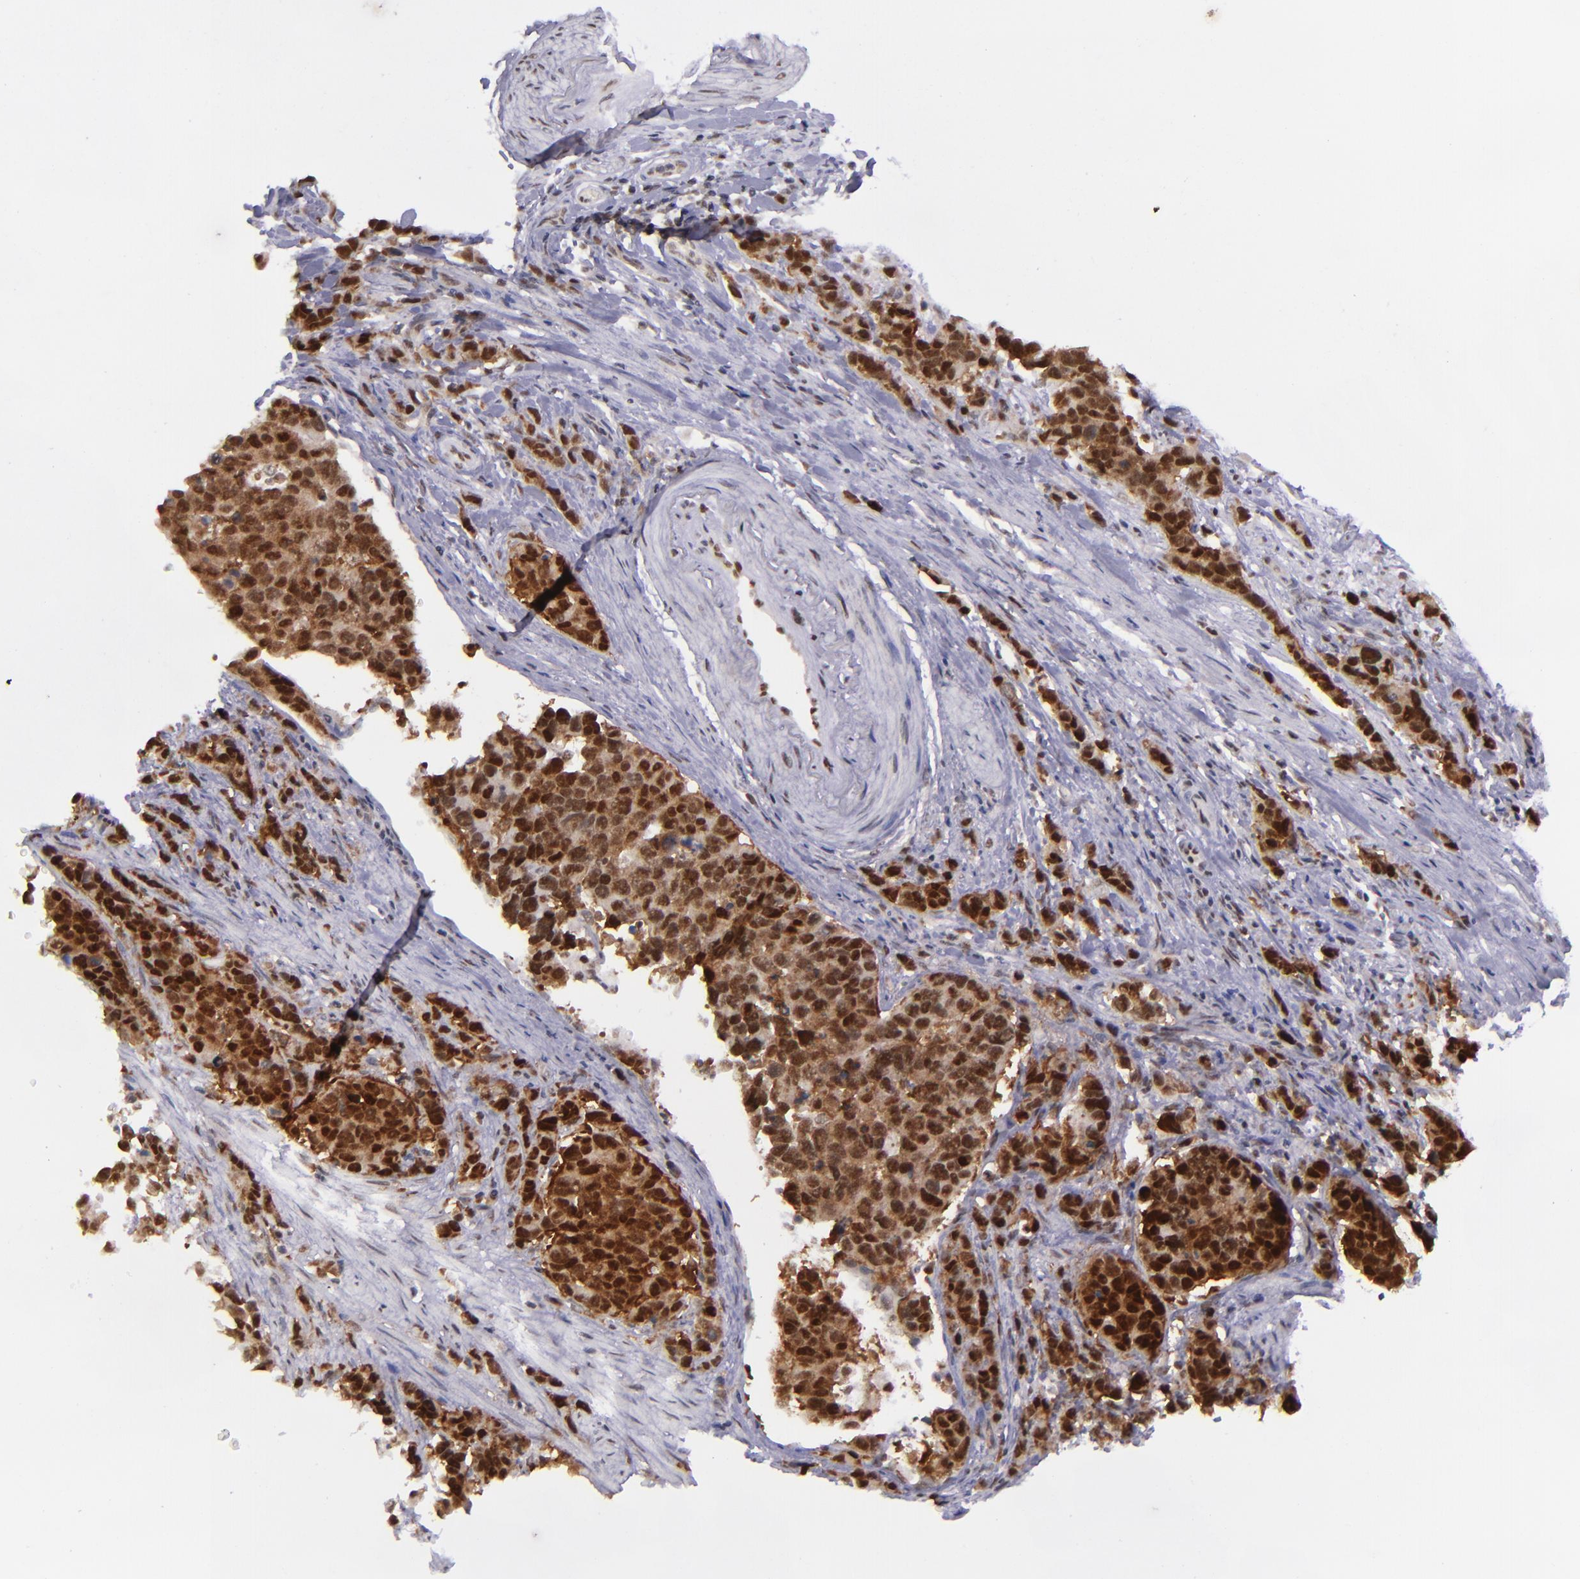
{"staining": {"intensity": "strong", "quantity": ">75%", "location": "cytoplasmic/membranous,nuclear"}, "tissue": "stomach cancer", "cell_type": "Tumor cells", "image_type": "cancer", "snomed": [{"axis": "morphology", "description": "Adenocarcinoma, NOS"}, {"axis": "topography", "description": "Stomach, upper"}], "caption": "This image shows immunohistochemistry (IHC) staining of adenocarcinoma (stomach), with high strong cytoplasmic/membranous and nuclear staining in approximately >75% of tumor cells.", "gene": "BAG1", "patient": {"sex": "male", "age": 71}}